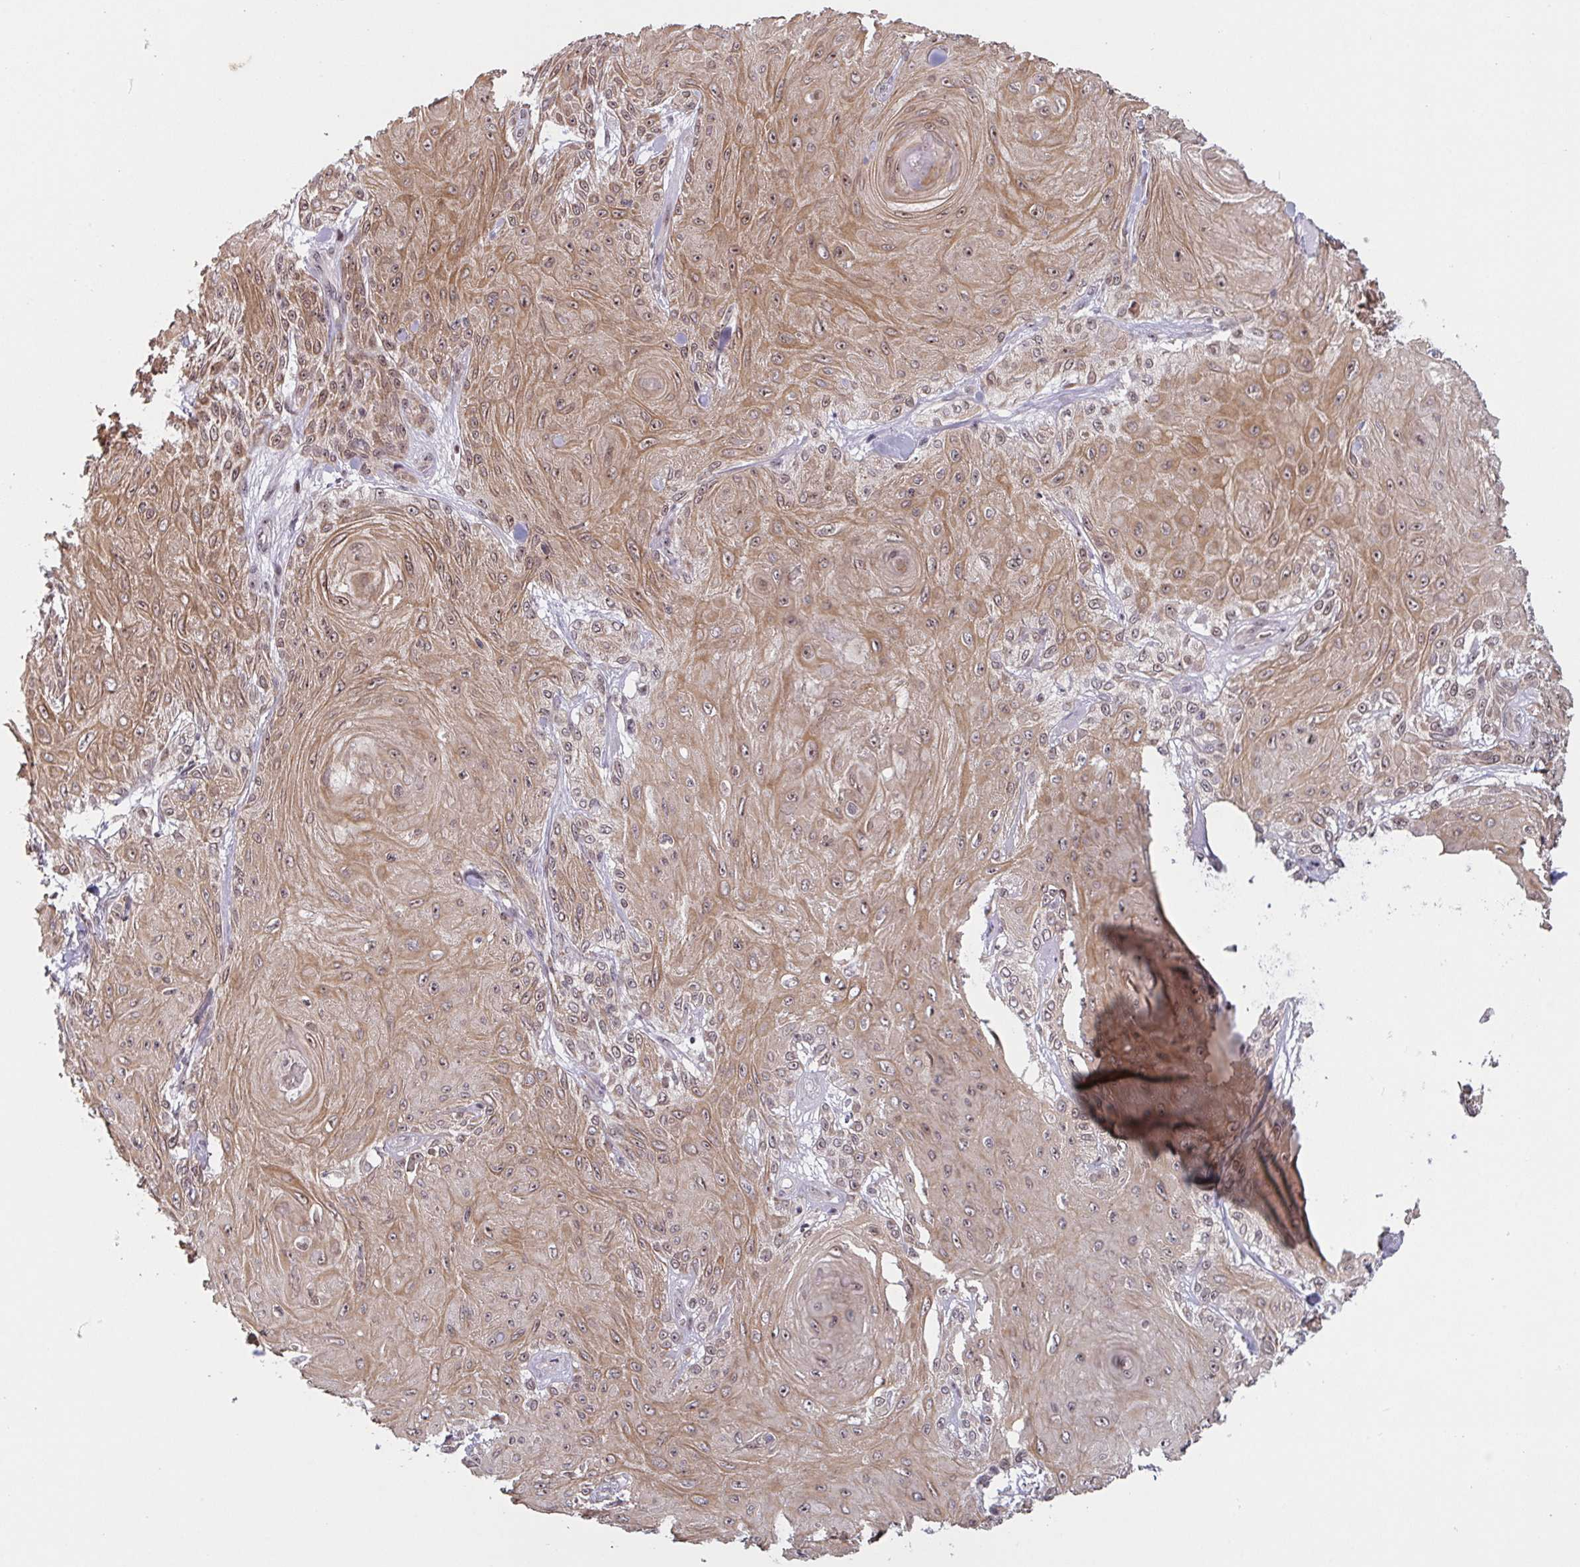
{"staining": {"intensity": "moderate", "quantity": ">75%", "location": "cytoplasmic/membranous,nuclear"}, "tissue": "skin cancer", "cell_type": "Tumor cells", "image_type": "cancer", "snomed": [{"axis": "morphology", "description": "Squamous cell carcinoma, NOS"}, {"axis": "topography", "description": "Skin"}], "caption": "Immunohistochemistry (IHC) (DAB) staining of human skin cancer (squamous cell carcinoma) shows moderate cytoplasmic/membranous and nuclear protein positivity in approximately >75% of tumor cells.", "gene": "NLRP13", "patient": {"sex": "male", "age": 88}}